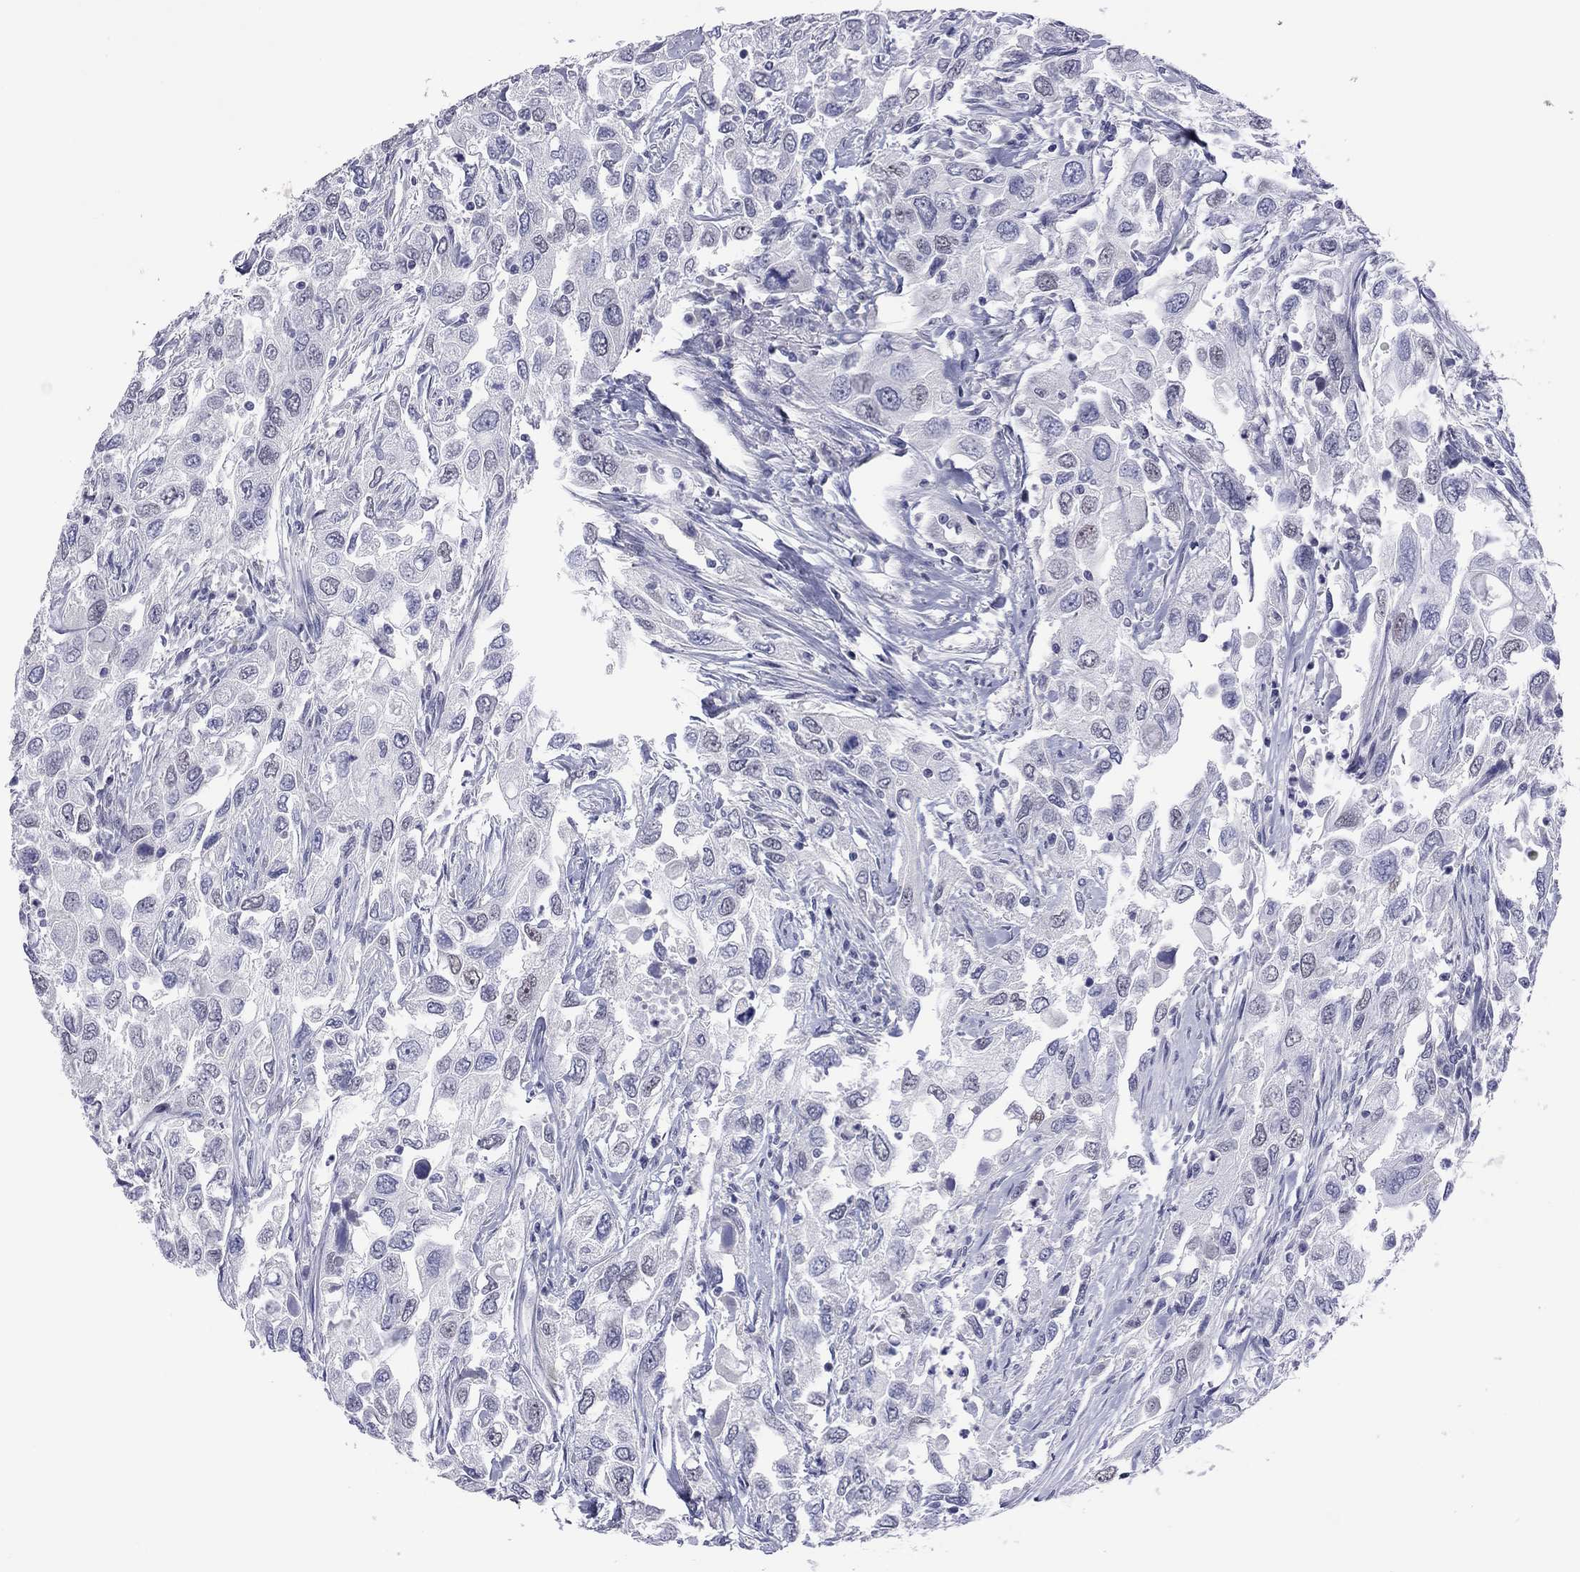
{"staining": {"intensity": "weak", "quantity": "<25%", "location": "nuclear"}, "tissue": "urothelial cancer", "cell_type": "Tumor cells", "image_type": "cancer", "snomed": [{"axis": "morphology", "description": "Urothelial carcinoma, High grade"}, {"axis": "topography", "description": "Urinary bladder"}], "caption": "A high-resolution micrograph shows immunohistochemistry staining of urothelial carcinoma (high-grade), which displays no significant staining in tumor cells.", "gene": "POU5F2", "patient": {"sex": "male", "age": 76}}